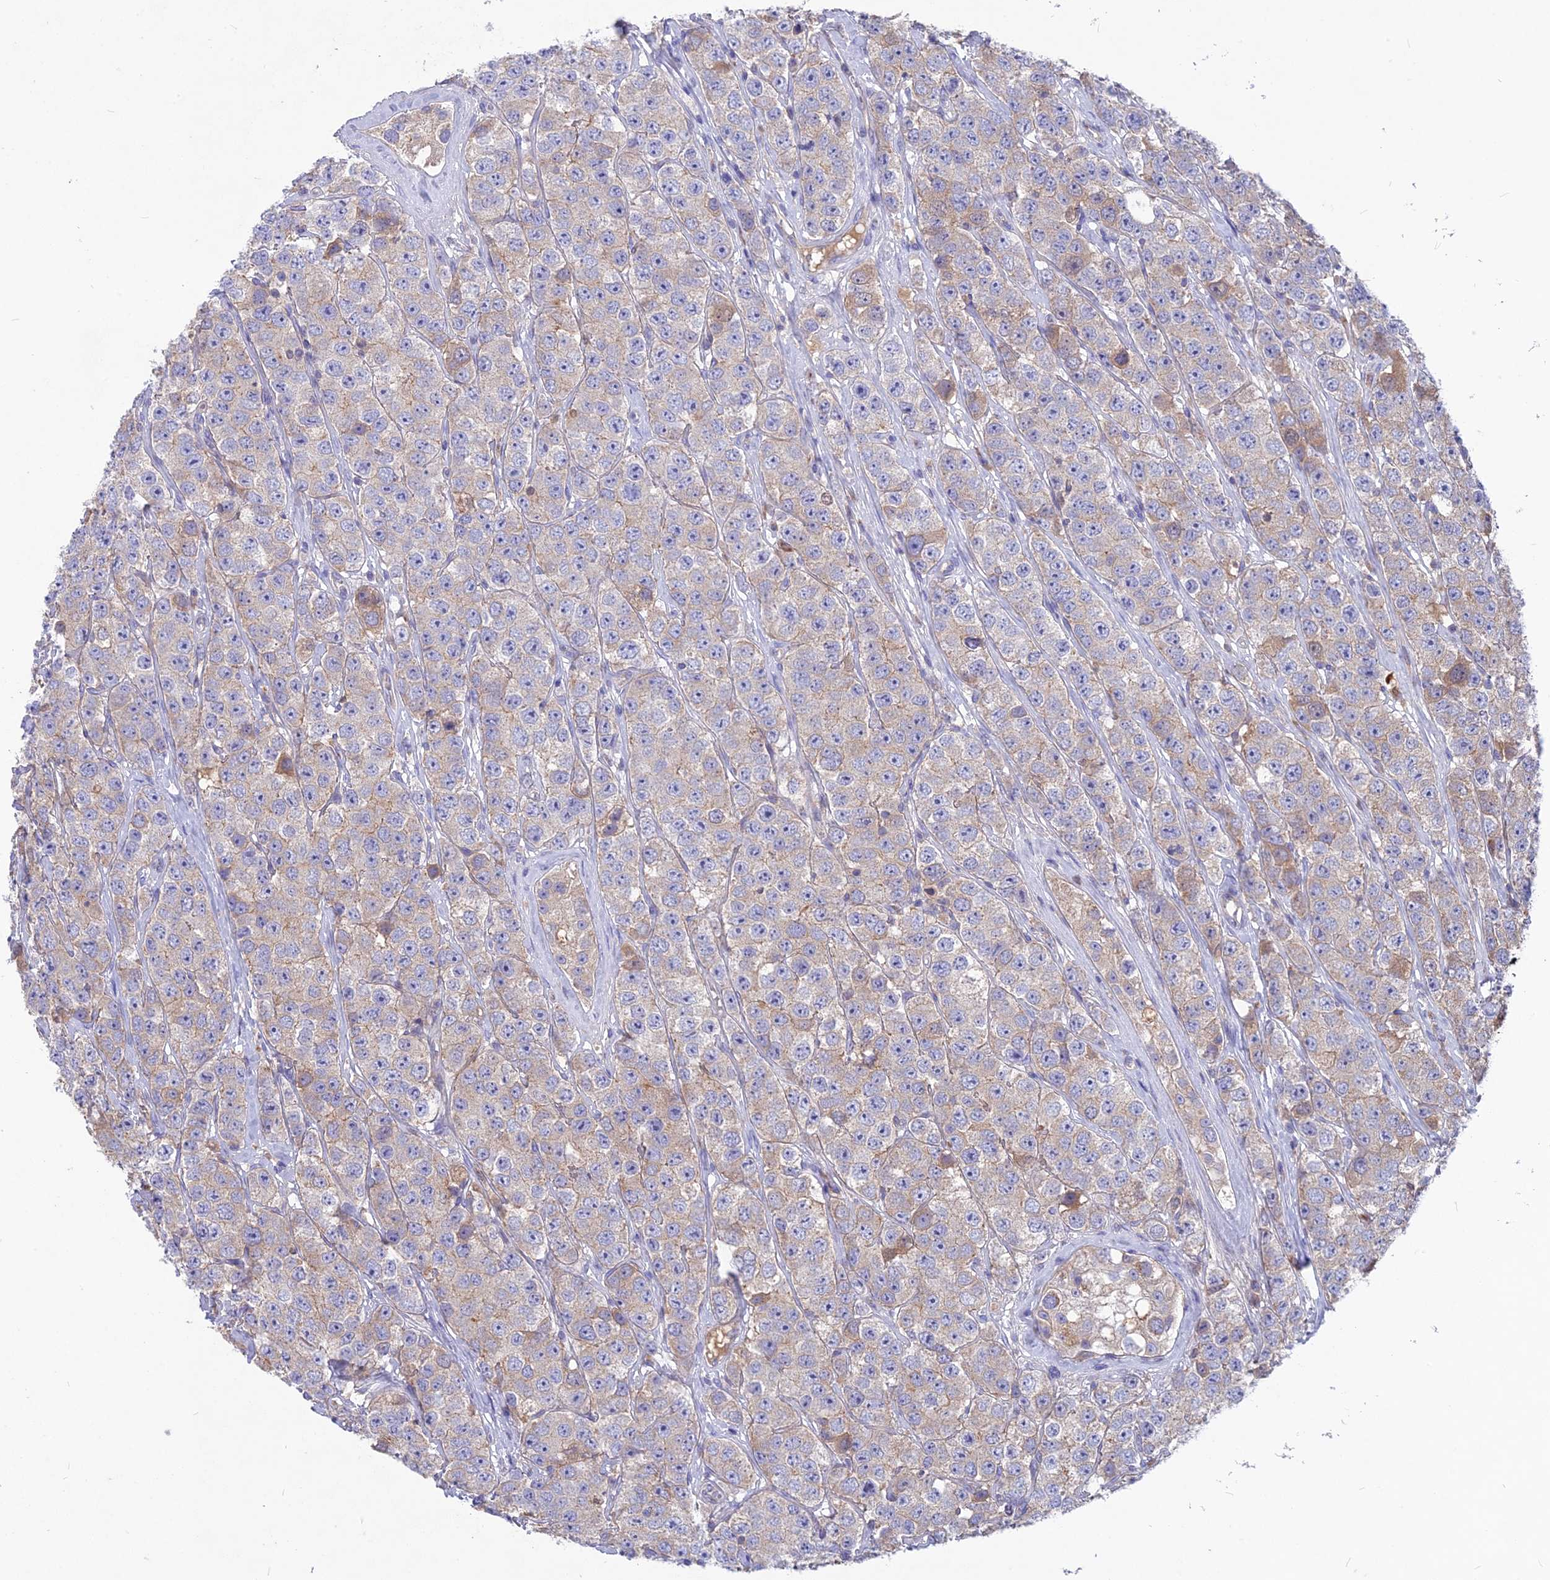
{"staining": {"intensity": "weak", "quantity": "<25%", "location": "cytoplasmic/membranous"}, "tissue": "testis cancer", "cell_type": "Tumor cells", "image_type": "cancer", "snomed": [{"axis": "morphology", "description": "Seminoma, NOS"}, {"axis": "topography", "description": "Testis"}], "caption": "DAB immunohistochemical staining of testis cancer (seminoma) displays no significant positivity in tumor cells.", "gene": "PZP", "patient": {"sex": "male", "age": 28}}